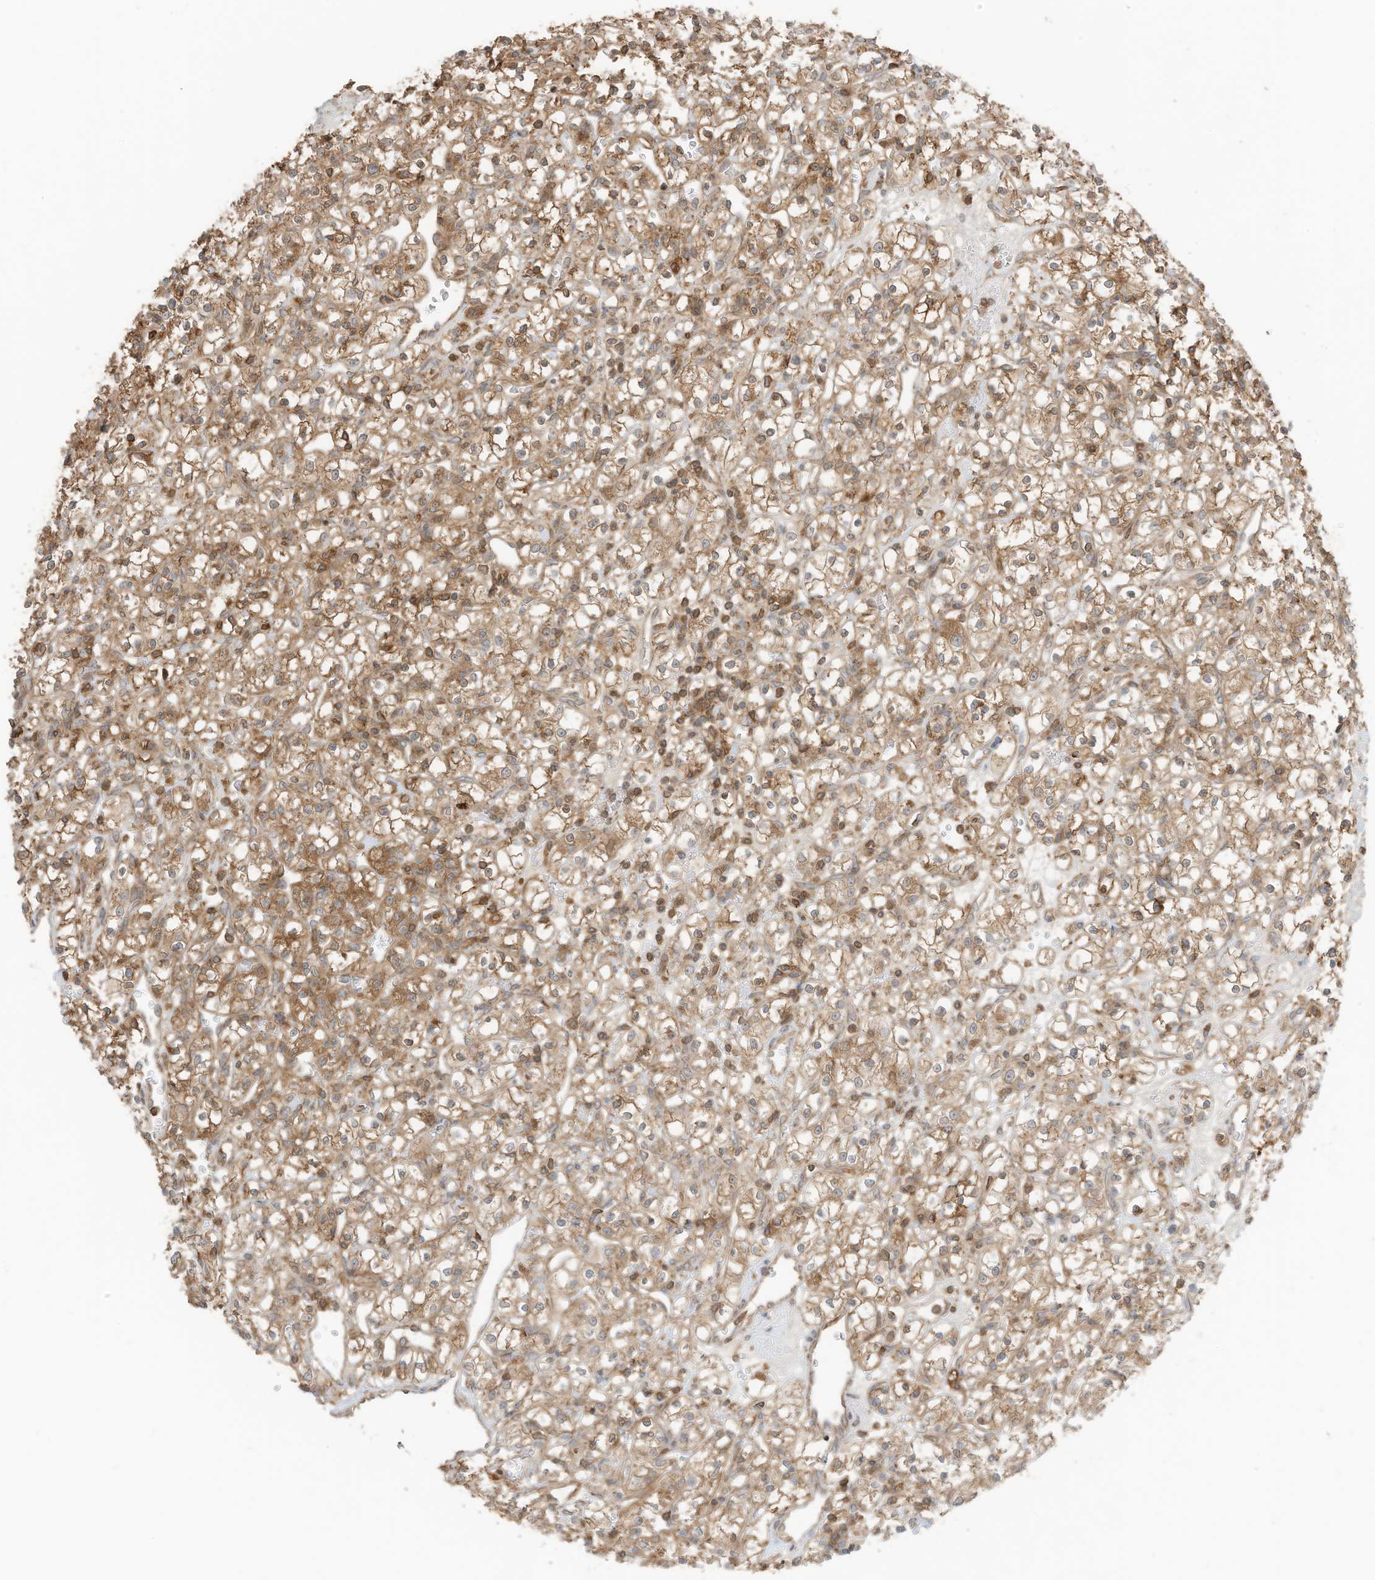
{"staining": {"intensity": "moderate", "quantity": ">75%", "location": "cytoplasmic/membranous"}, "tissue": "renal cancer", "cell_type": "Tumor cells", "image_type": "cancer", "snomed": [{"axis": "morphology", "description": "Adenocarcinoma, NOS"}, {"axis": "topography", "description": "Kidney"}], "caption": "Brown immunohistochemical staining in renal adenocarcinoma shows moderate cytoplasmic/membranous positivity in approximately >75% of tumor cells.", "gene": "SLC25A12", "patient": {"sex": "female", "age": 59}}